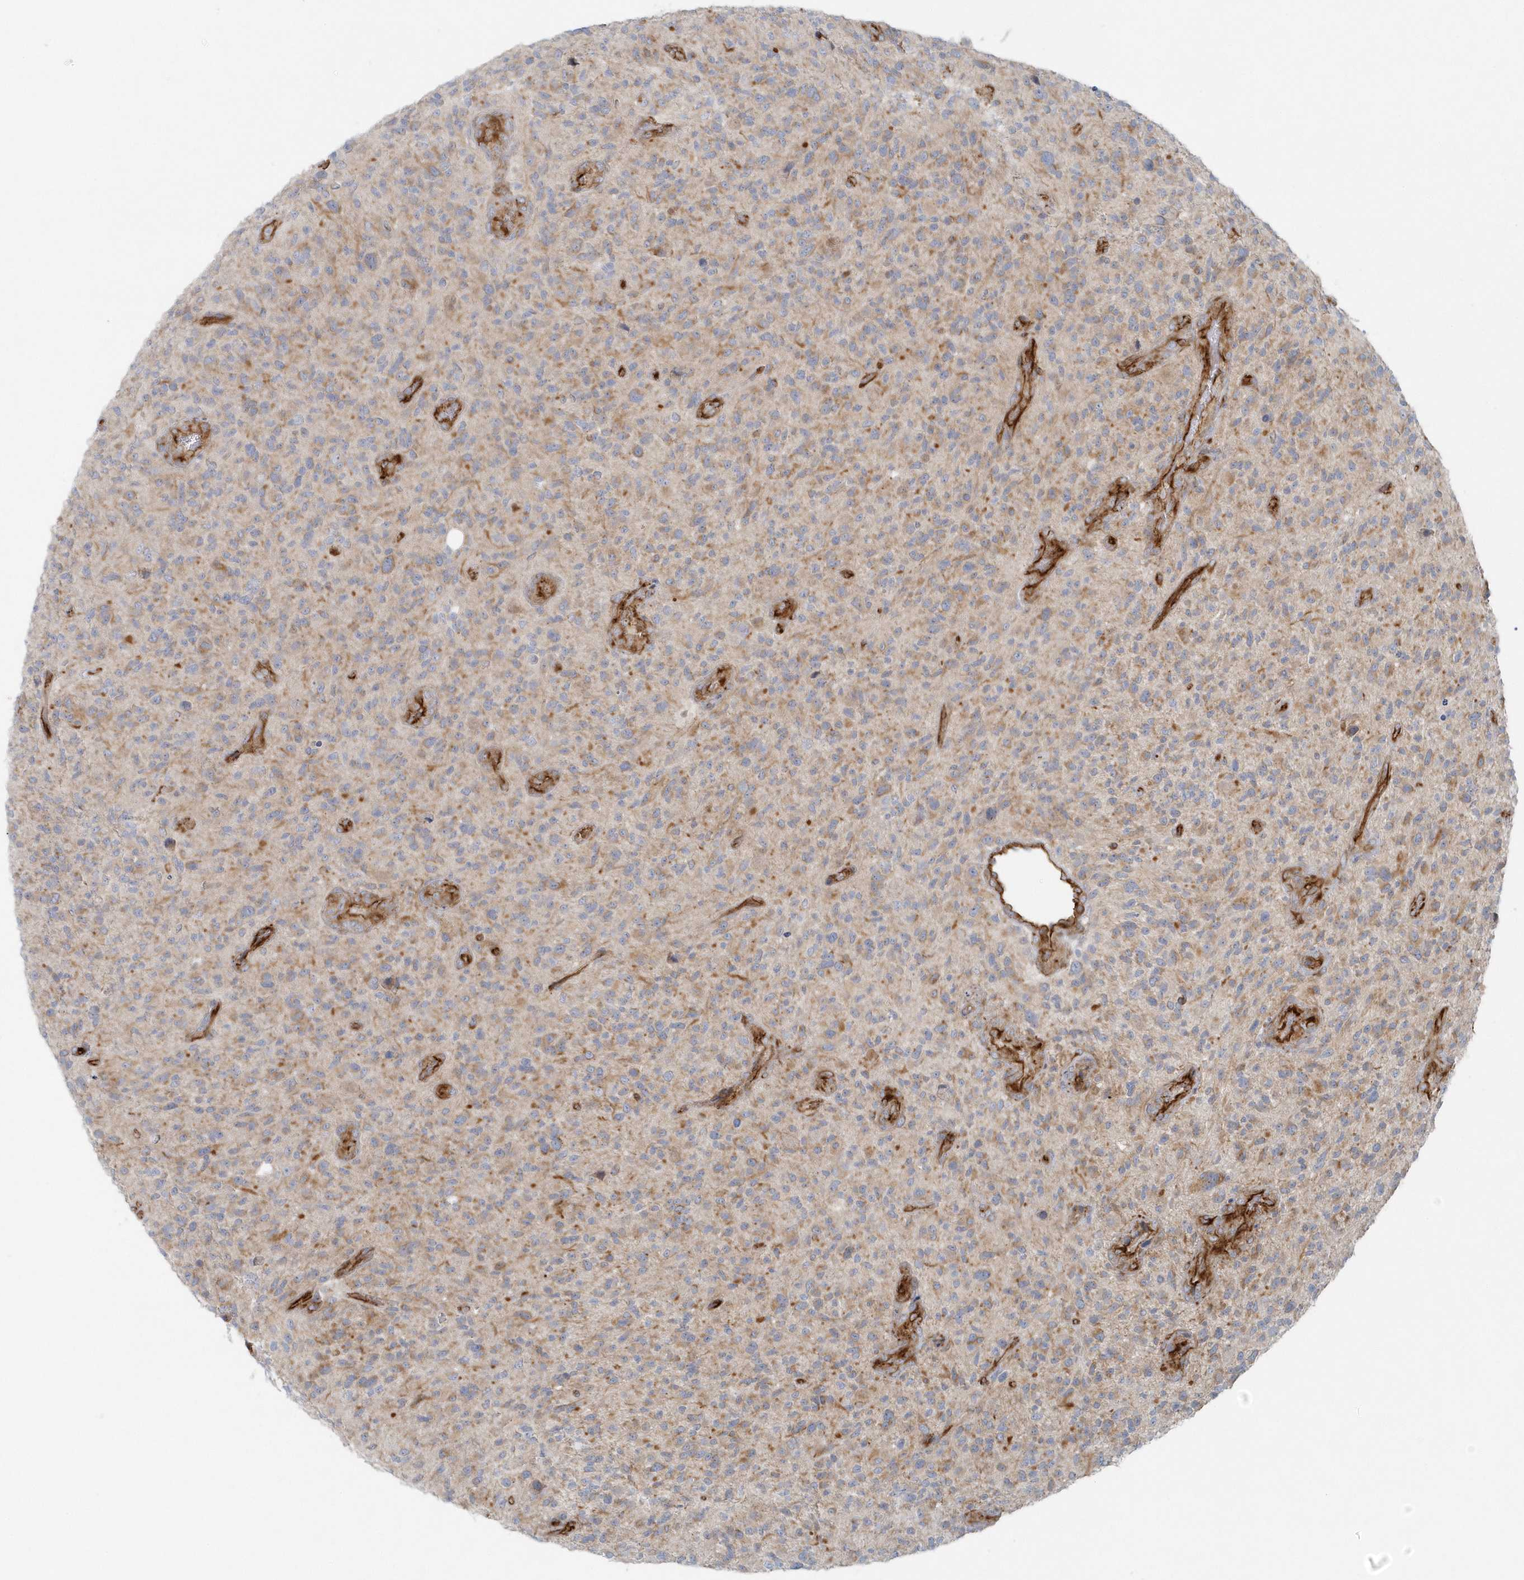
{"staining": {"intensity": "weak", "quantity": ">75%", "location": "cytoplasmic/membranous"}, "tissue": "glioma", "cell_type": "Tumor cells", "image_type": "cancer", "snomed": [{"axis": "morphology", "description": "Glioma, malignant, High grade"}, {"axis": "topography", "description": "Brain"}], "caption": "Approximately >75% of tumor cells in high-grade glioma (malignant) show weak cytoplasmic/membranous protein positivity as visualized by brown immunohistochemical staining.", "gene": "GPR152", "patient": {"sex": "male", "age": 47}}